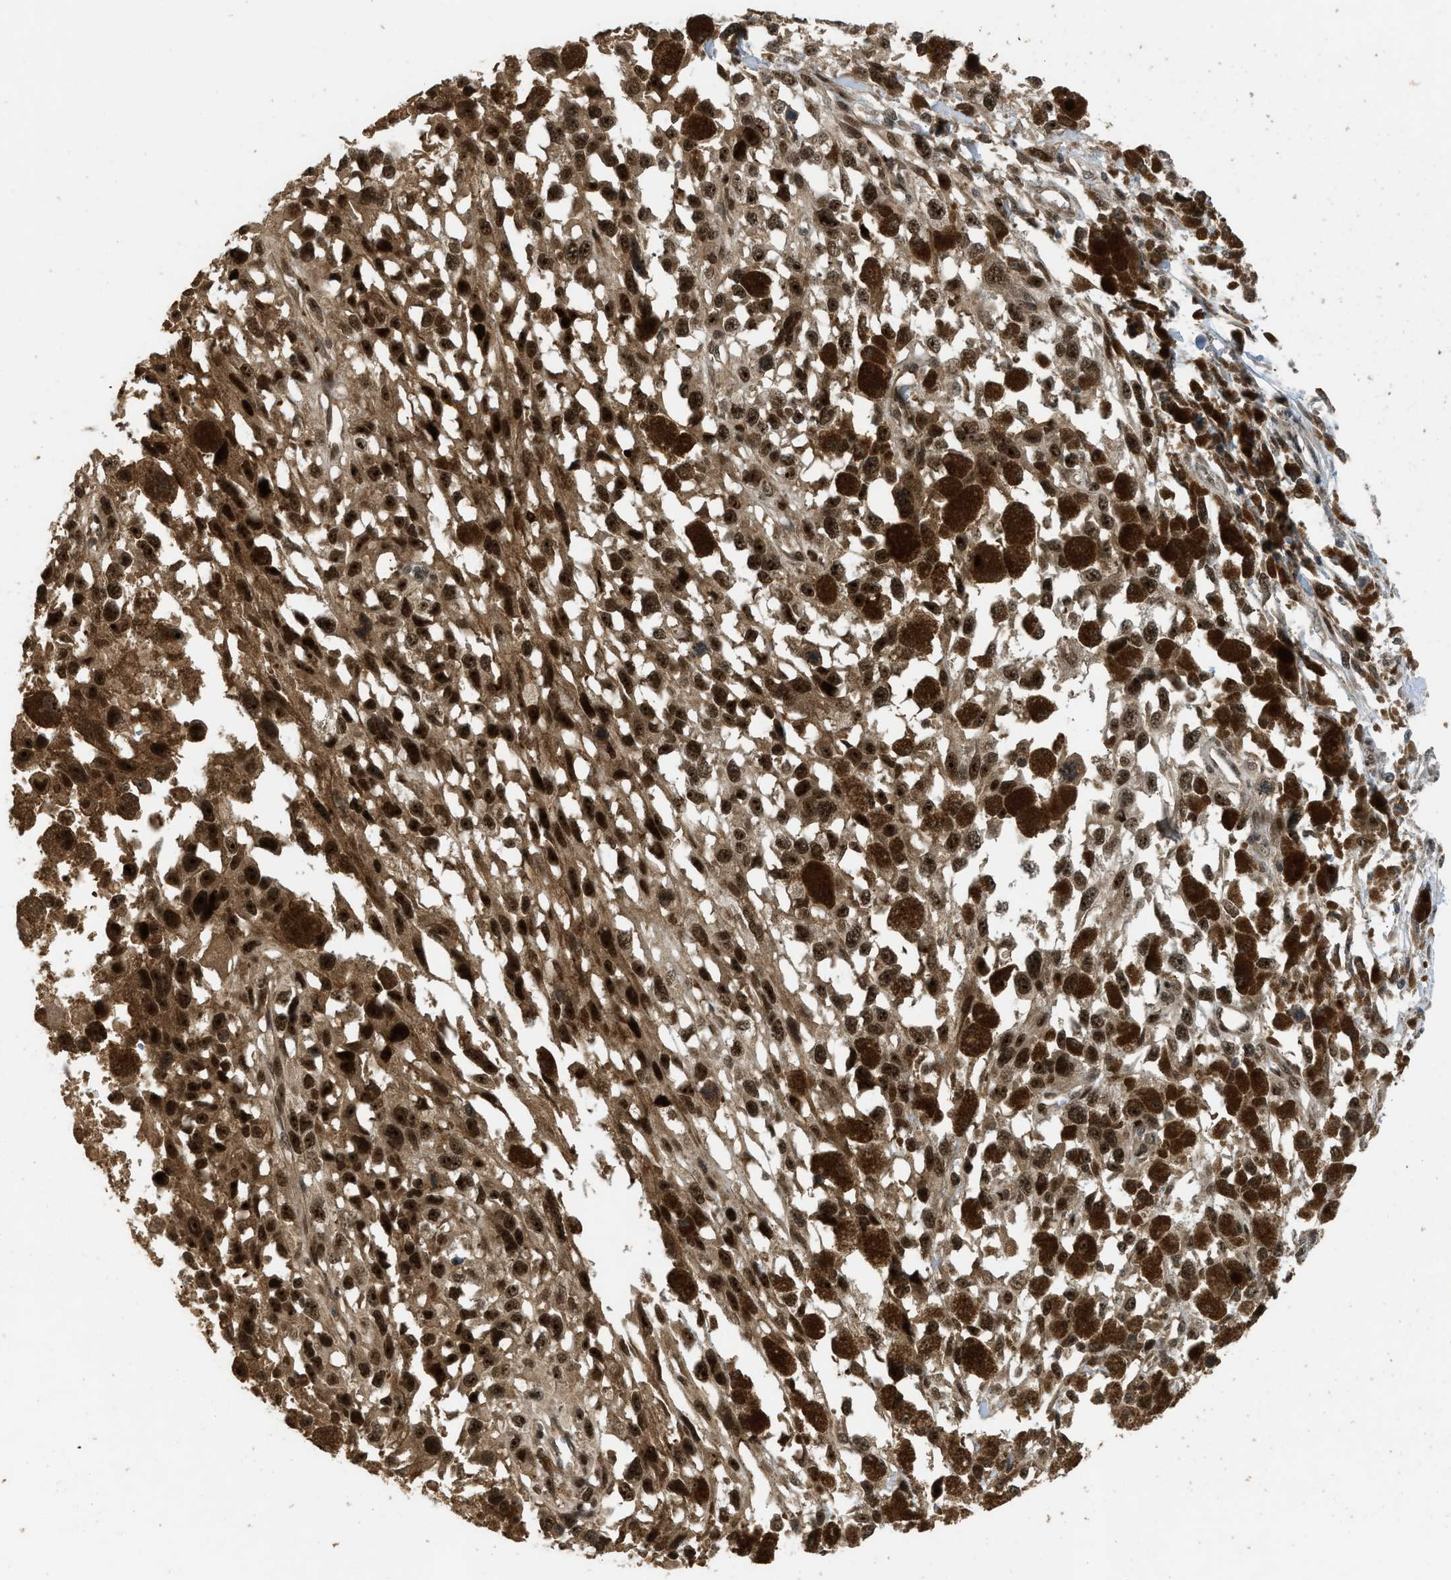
{"staining": {"intensity": "moderate", "quantity": ">75%", "location": "cytoplasmic/membranous,nuclear"}, "tissue": "melanoma", "cell_type": "Tumor cells", "image_type": "cancer", "snomed": [{"axis": "morphology", "description": "Malignant melanoma, Metastatic site"}, {"axis": "topography", "description": "Lymph node"}], "caption": "A high-resolution image shows immunohistochemistry (IHC) staining of melanoma, which displays moderate cytoplasmic/membranous and nuclear expression in about >75% of tumor cells.", "gene": "GET1", "patient": {"sex": "male", "age": 59}}